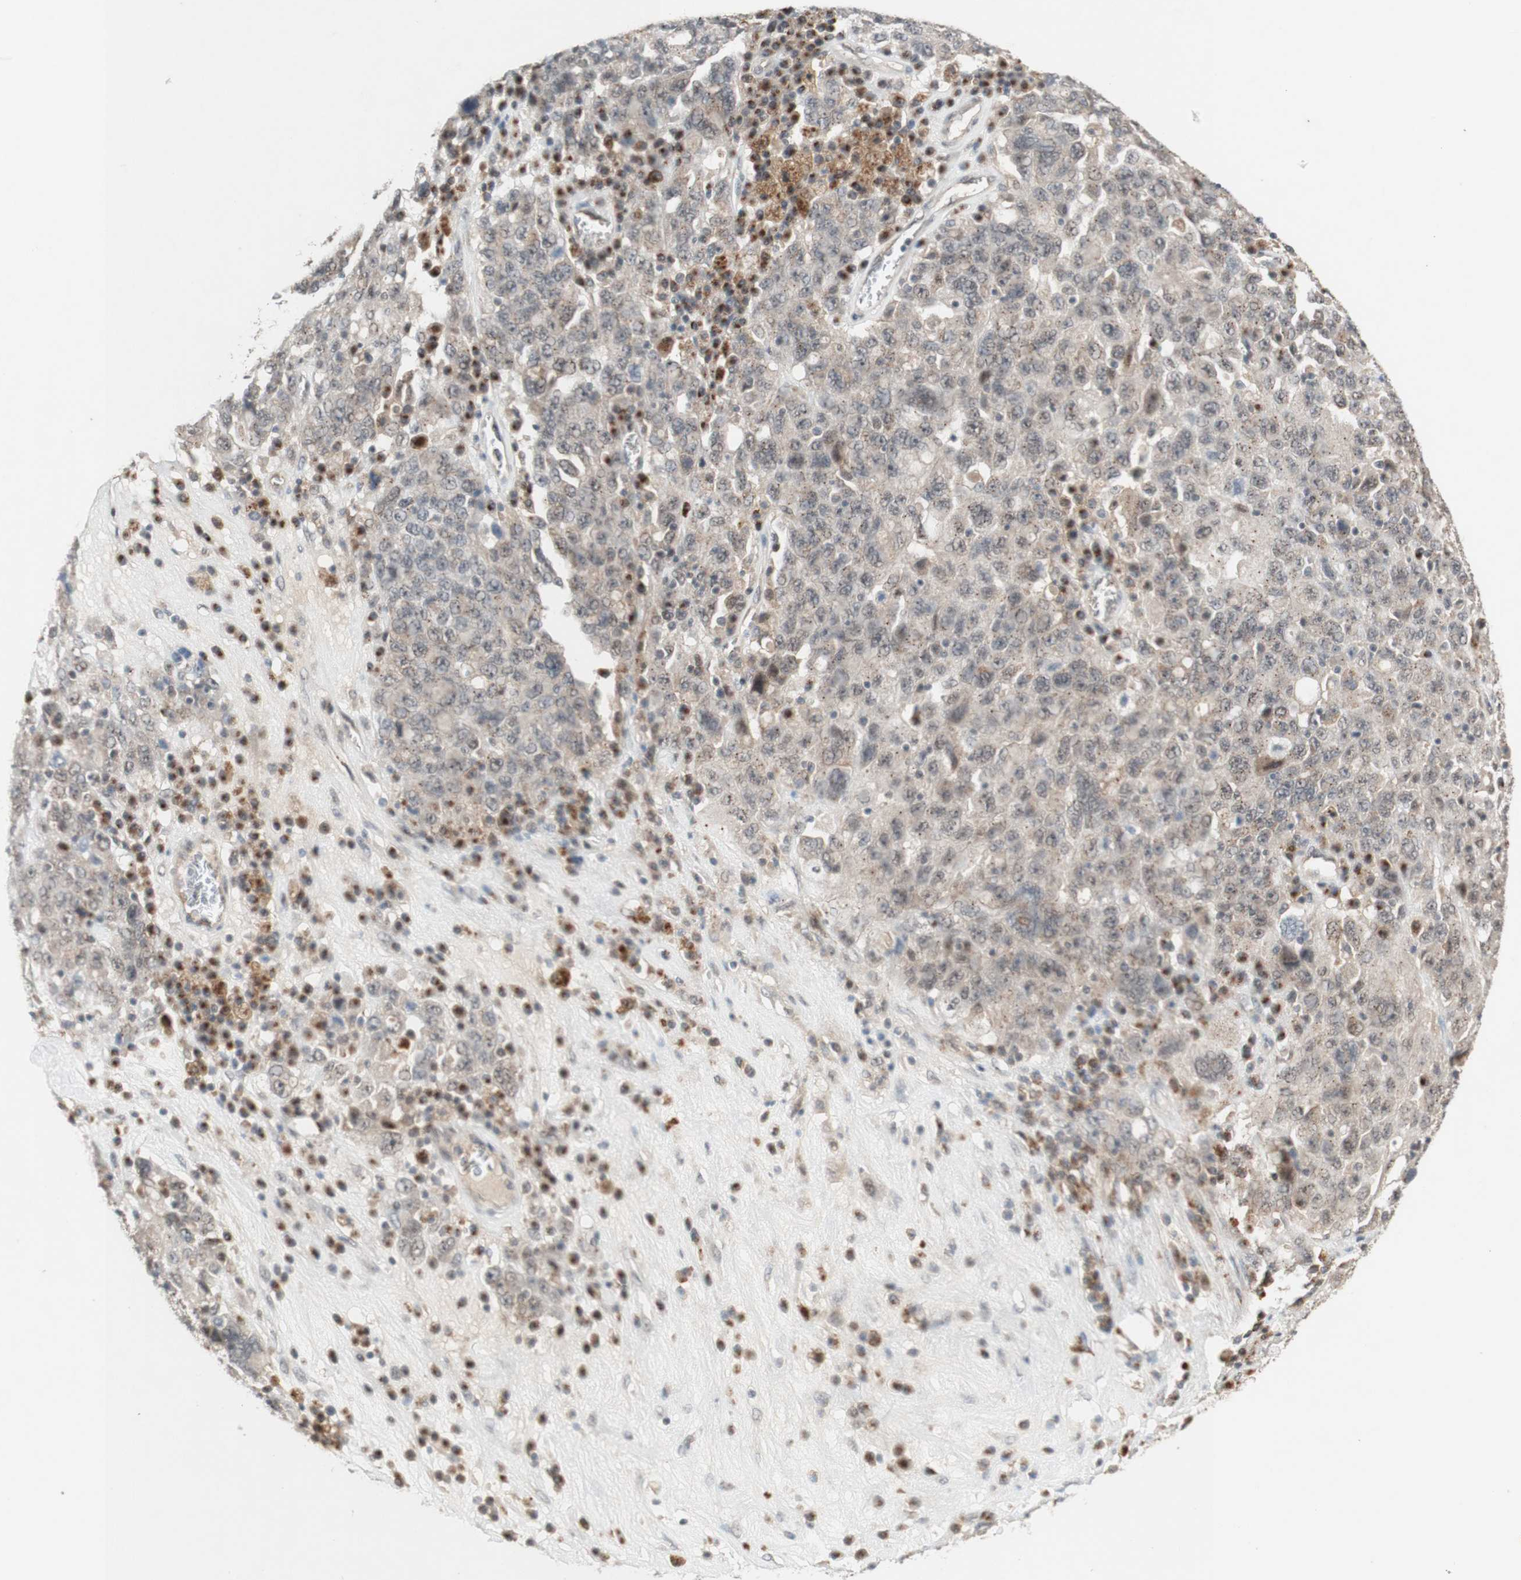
{"staining": {"intensity": "weak", "quantity": ">75%", "location": "cytoplasmic/membranous"}, "tissue": "ovarian cancer", "cell_type": "Tumor cells", "image_type": "cancer", "snomed": [{"axis": "morphology", "description": "Carcinoma, endometroid"}, {"axis": "topography", "description": "Ovary"}], "caption": "An image showing weak cytoplasmic/membranous expression in about >75% of tumor cells in ovarian endometroid carcinoma, as visualized by brown immunohistochemical staining.", "gene": "CYLD", "patient": {"sex": "female", "age": 62}}